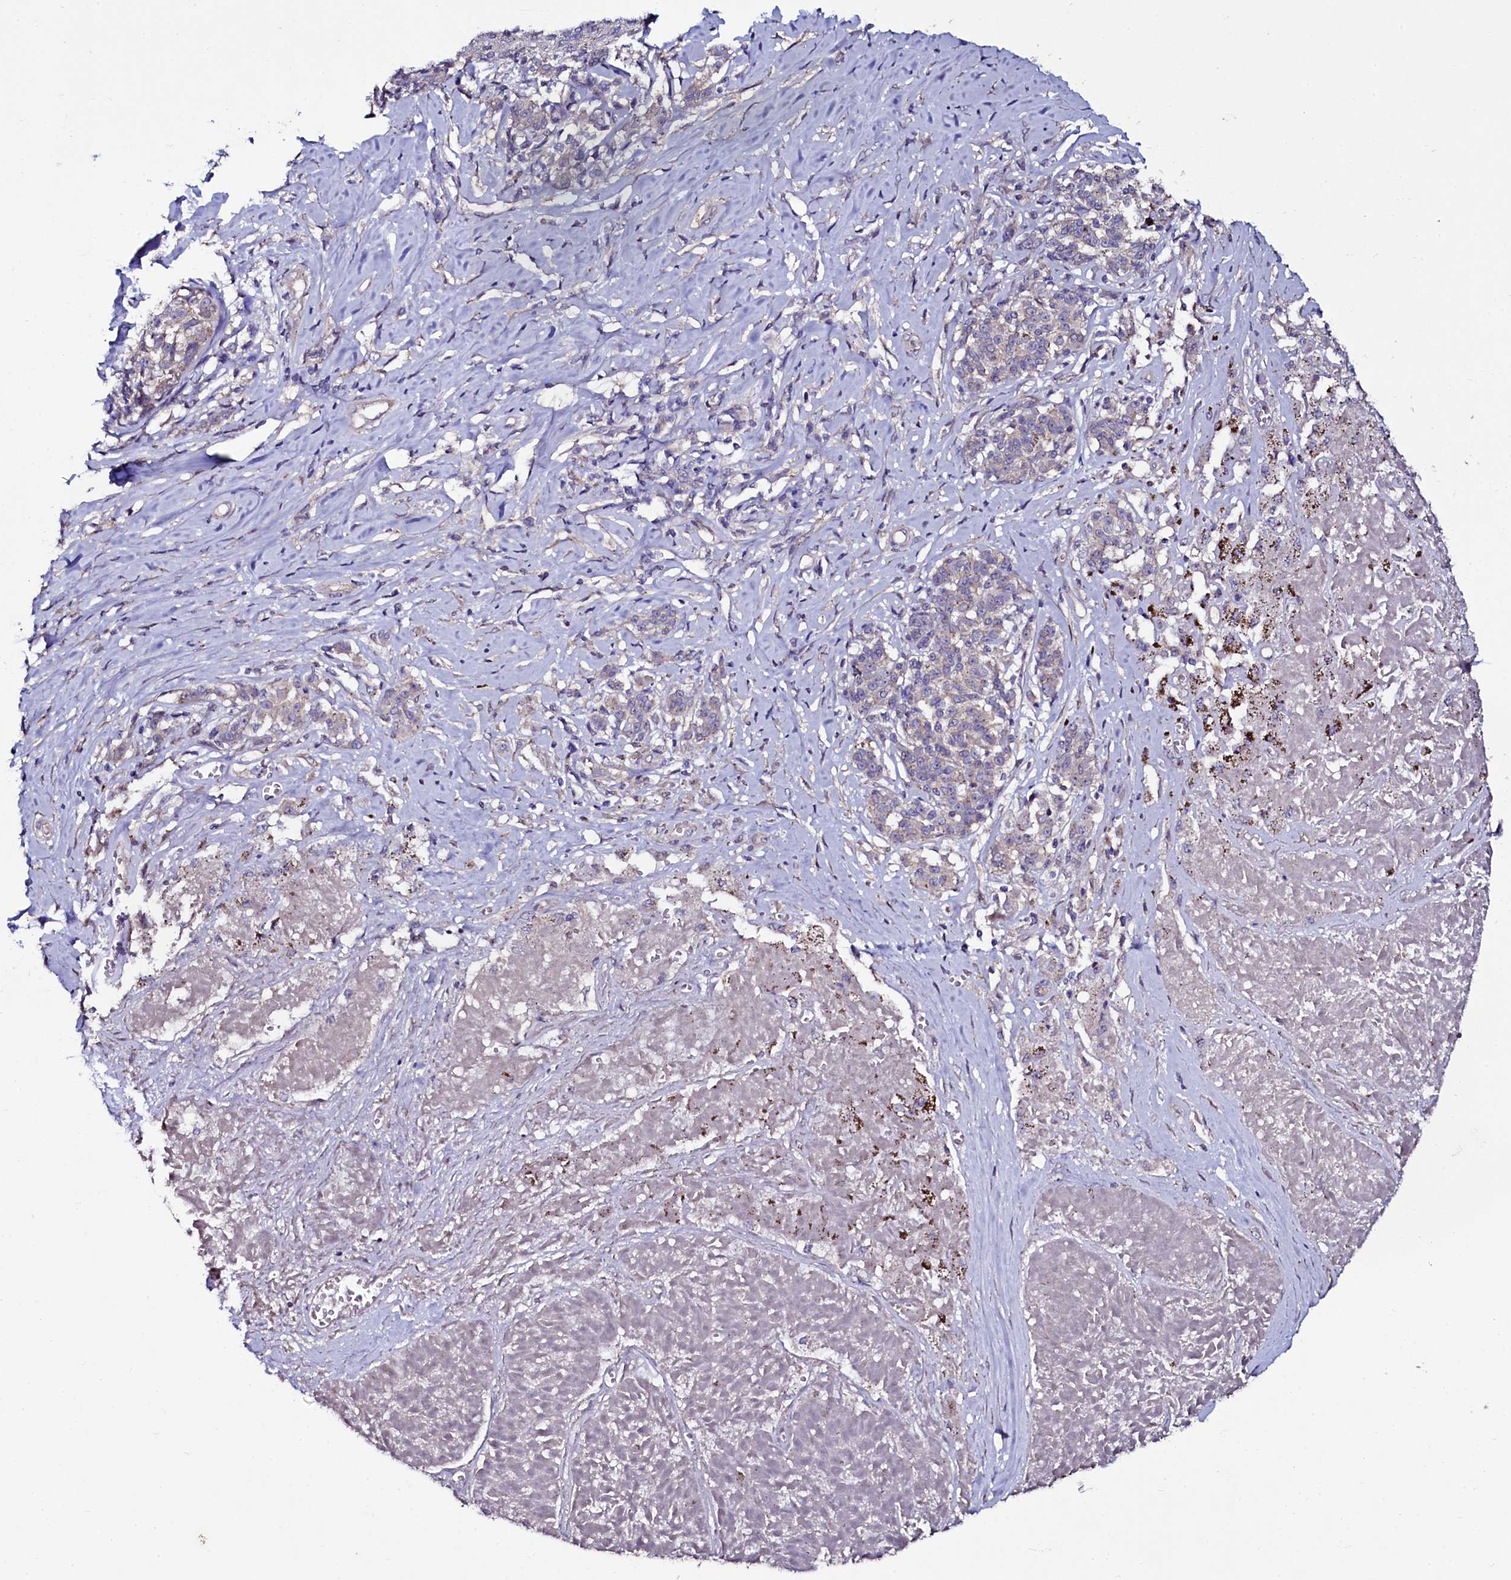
{"staining": {"intensity": "weak", "quantity": "<25%", "location": "cytoplasmic/membranous"}, "tissue": "melanoma", "cell_type": "Tumor cells", "image_type": "cancer", "snomed": [{"axis": "morphology", "description": "Malignant melanoma, NOS"}, {"axis": "topography", "description": "Skin"}], "caption": "The image displays no staining of tumor cells in malignant melanoma.", "gene": "USPL1", "patient": {"sex": "female", "age": 72}}